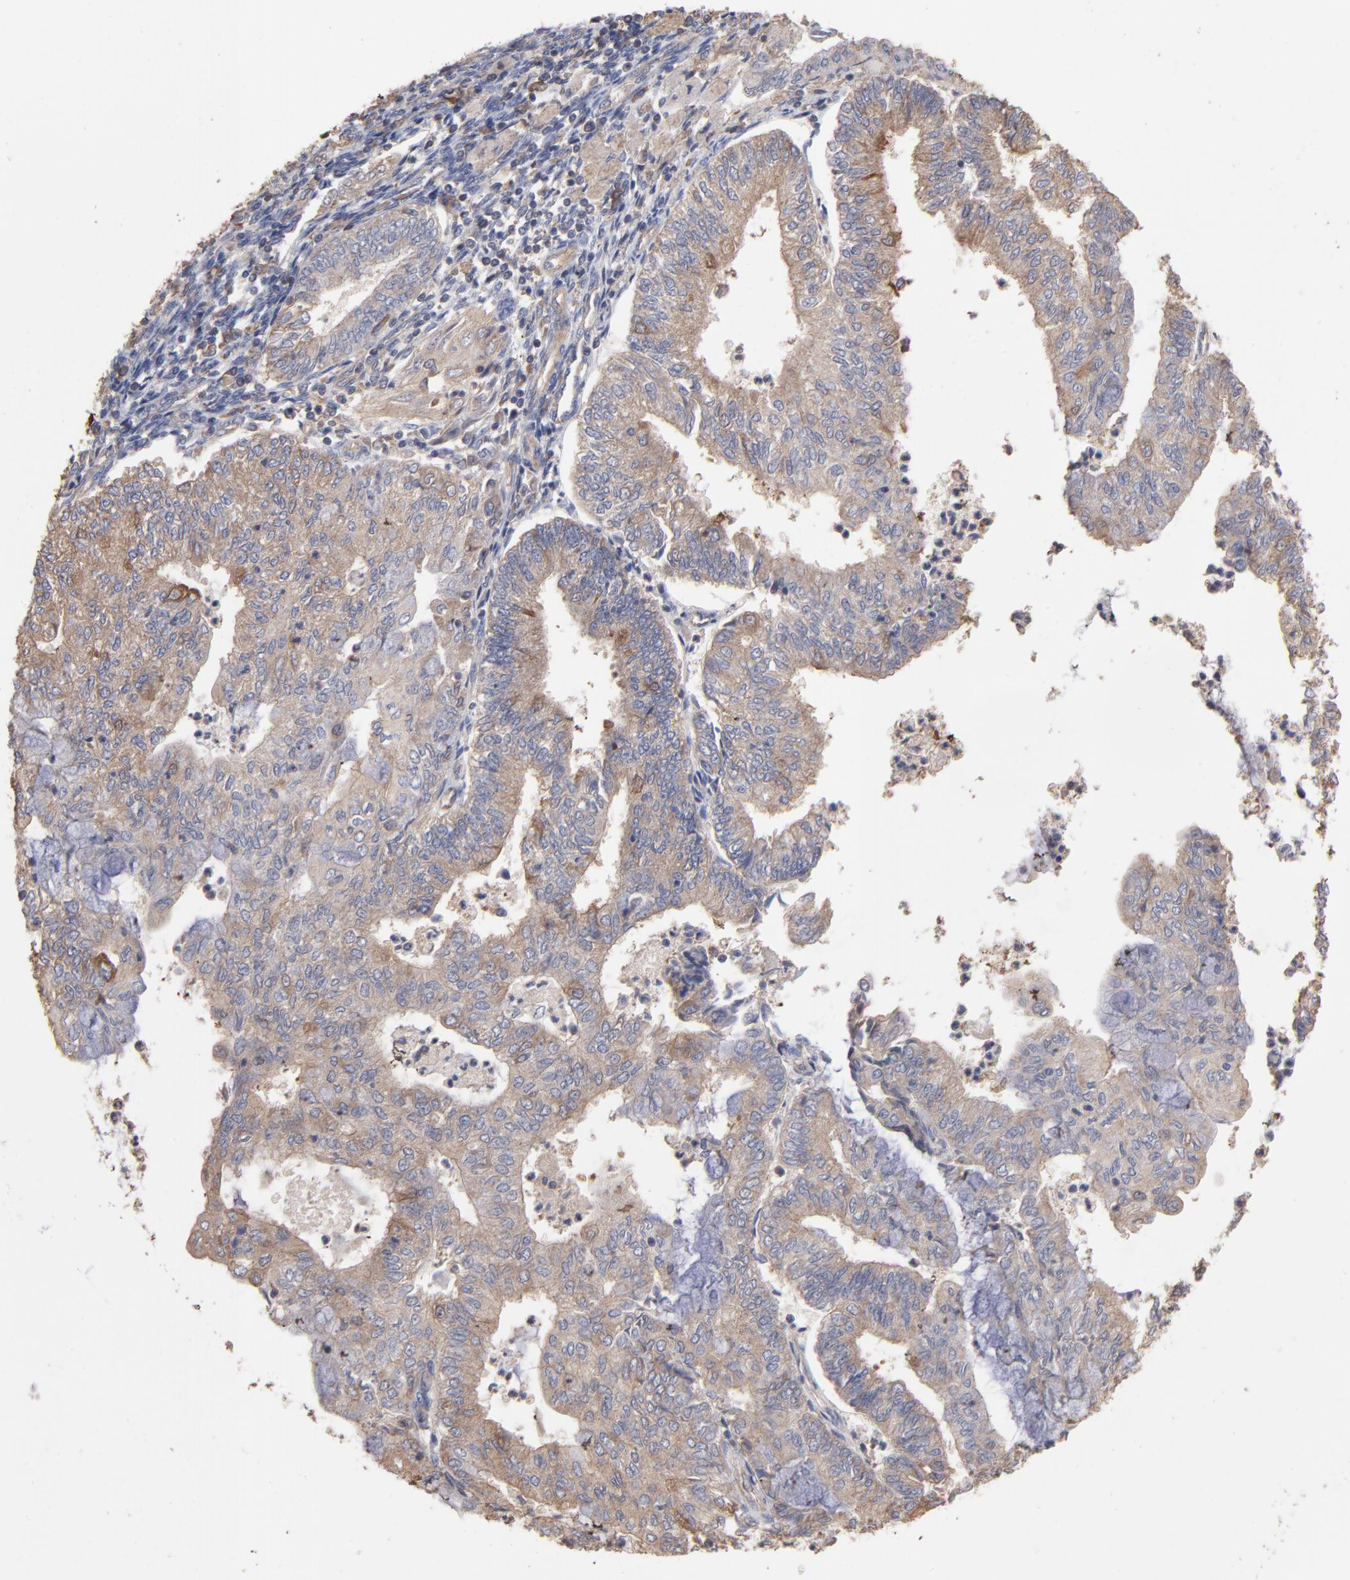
{"staining": {"intensity": "moderate", "quantity": ">75%", "location": "cytoplasmic/membranous"}, "tissue": "endometrial cancer", "cell_type": "Tumor cells", "image_type": "cancer", "snomed": [{"axis": "morphology", "description": "Adenocarcinoma, NOS"}, {"axis": "topography", "description": "Endometrium"}], "caption": "A medium amount of moderate cytoplasmic/membranous expression is identified in approximately >75% of tumor cells in endometrial cancer (adenocarcinoma) tissue. The staining was performed using DAB (3,3'-diaminobenzidine) to visualize the protein expression in brown, while the nuclei were stained in blue with hematoxylin (Magnification: 20x).", "gene": "TANGO2", "patient": {"sex": "female", "age": 59}}